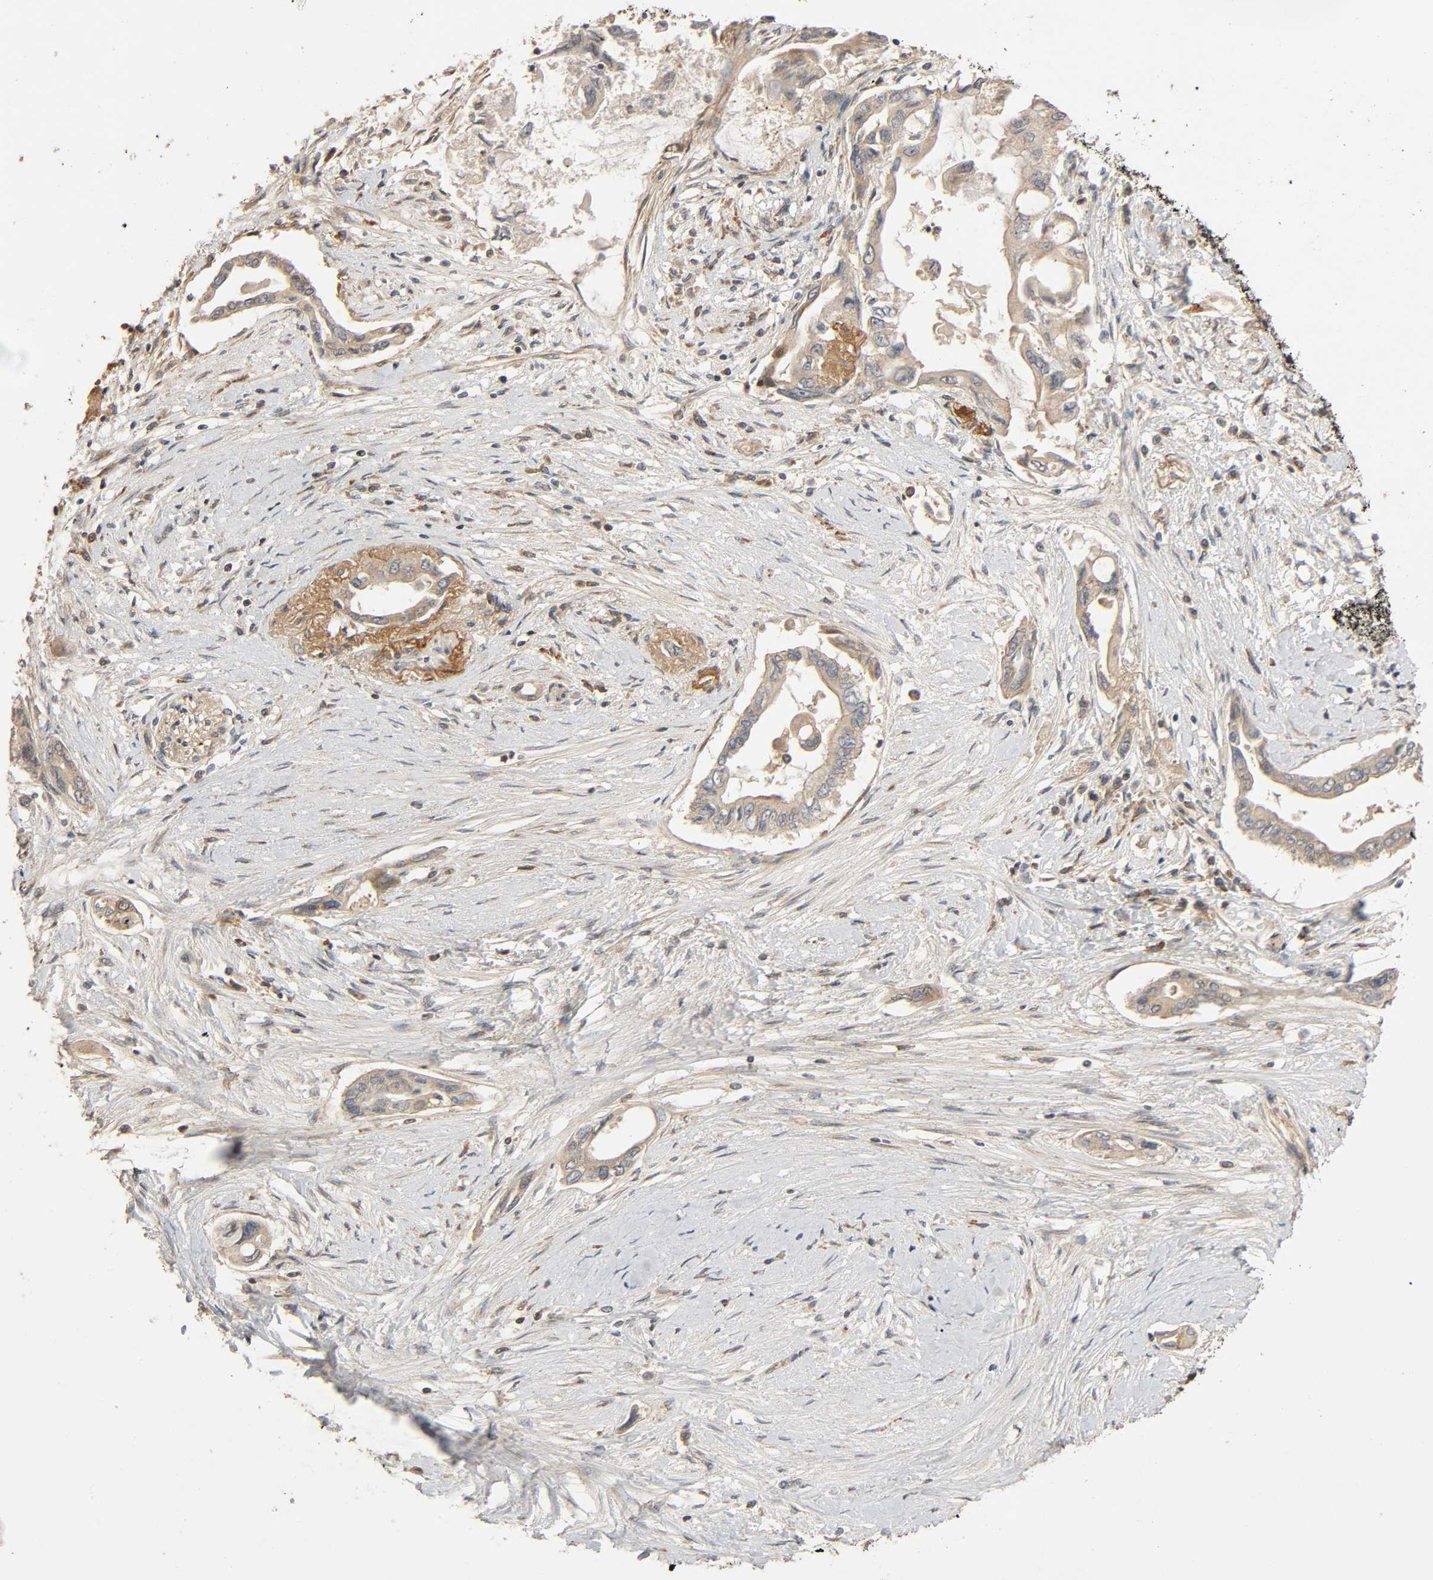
{"staining": {"intensity": "weak", "quantity": "25%-75%", "location": "cytoplasmic/membranous"}, "tissue": "pancreatic cancer", "cell_type": "Tumor cells", "image_type": "cancer", "snomed": [{"axis": "morphology", "description": "Adenocarcinoma, NOS"}, {"axis": "topography", "description": "Pancreas"}], "caption": "This photomicrograph displays immunohistochemistry (IHC) staining of pancreatic cancer (adenocarcinoma), with low weak cytoplasmic/membranous staining in approximately 25%-75% of tumor cells.", "gene": "SGSM1", "patient": {"sex": "female", "age": 57}}